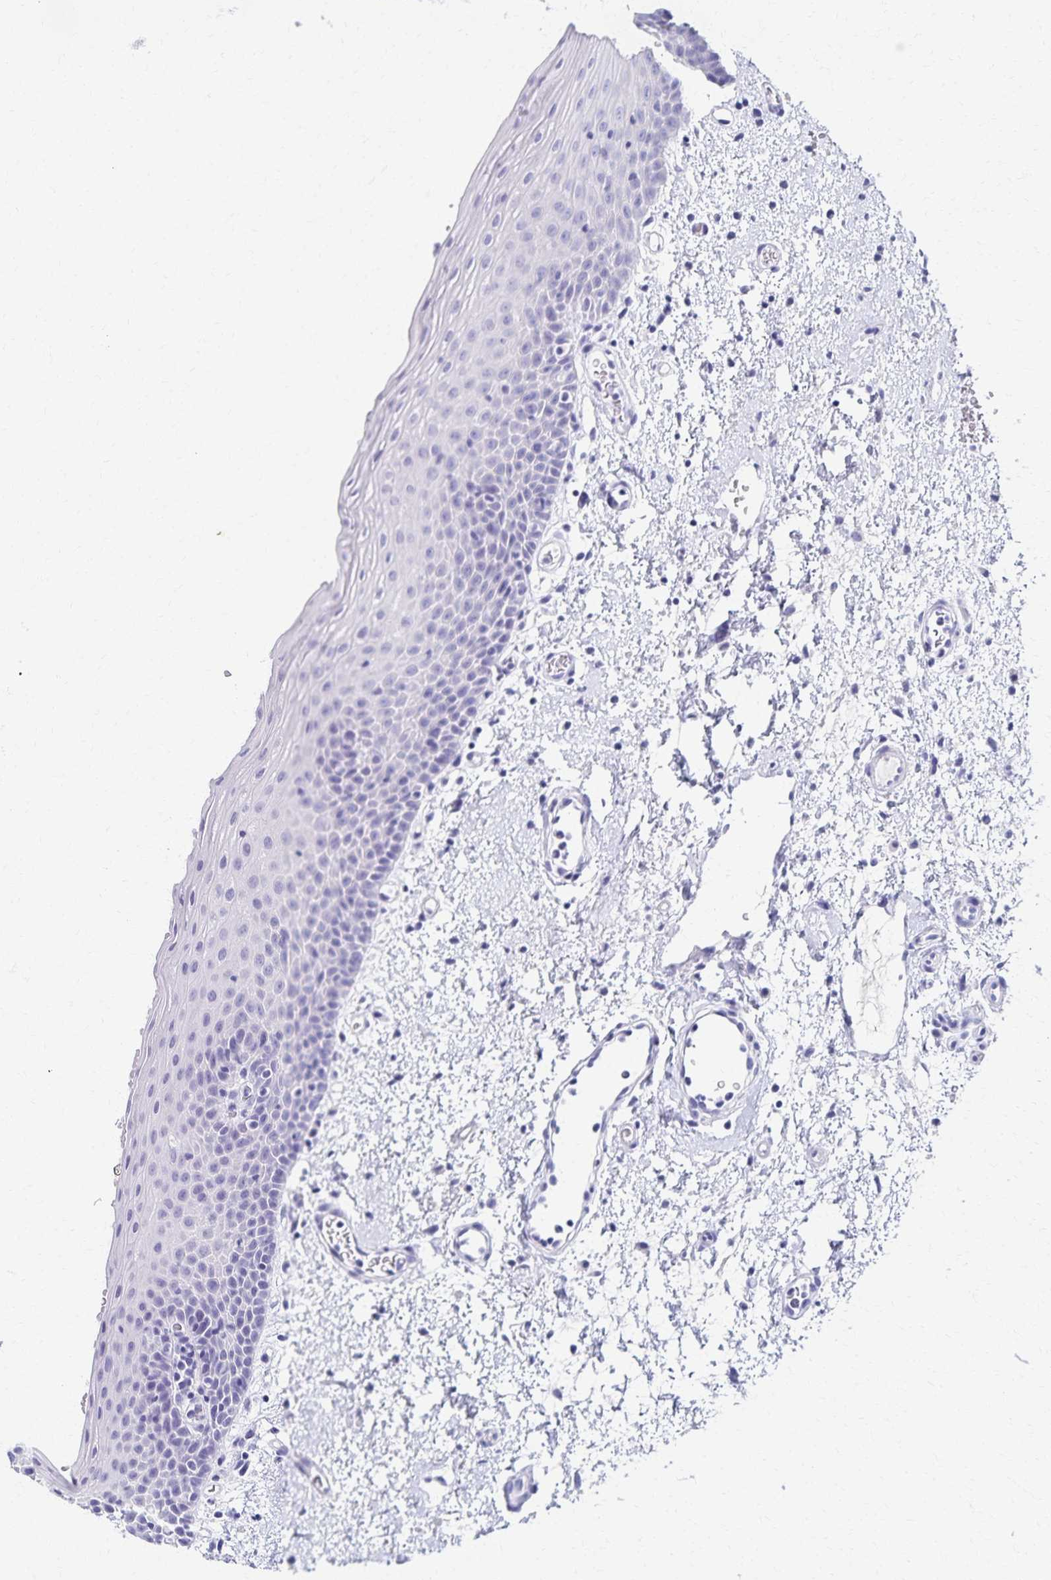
{"staining": {"intensity": "negative", "quantity": "none", "location": "none"}, "tissue": "oral mucosa", "cell_type": "Squamous epithelial cells", "image_type": "normal", "snomed": [{"axis": "morphology", "description": "Normal tissue, NOS"}, {"axis": "topography", "description": "Oral tissue"}, {"axis": "topography", "description": "Head-Neck"}], "caption": "High magnification brightfield microscopy of unremarkable oral mucosa stained with DAB (brown) and counterstained with hematoxylin (blue): squamous epithelial cells show no significant expression.", "gene": "C2orf50", "patient": {"sex": "female", "age": 55}}